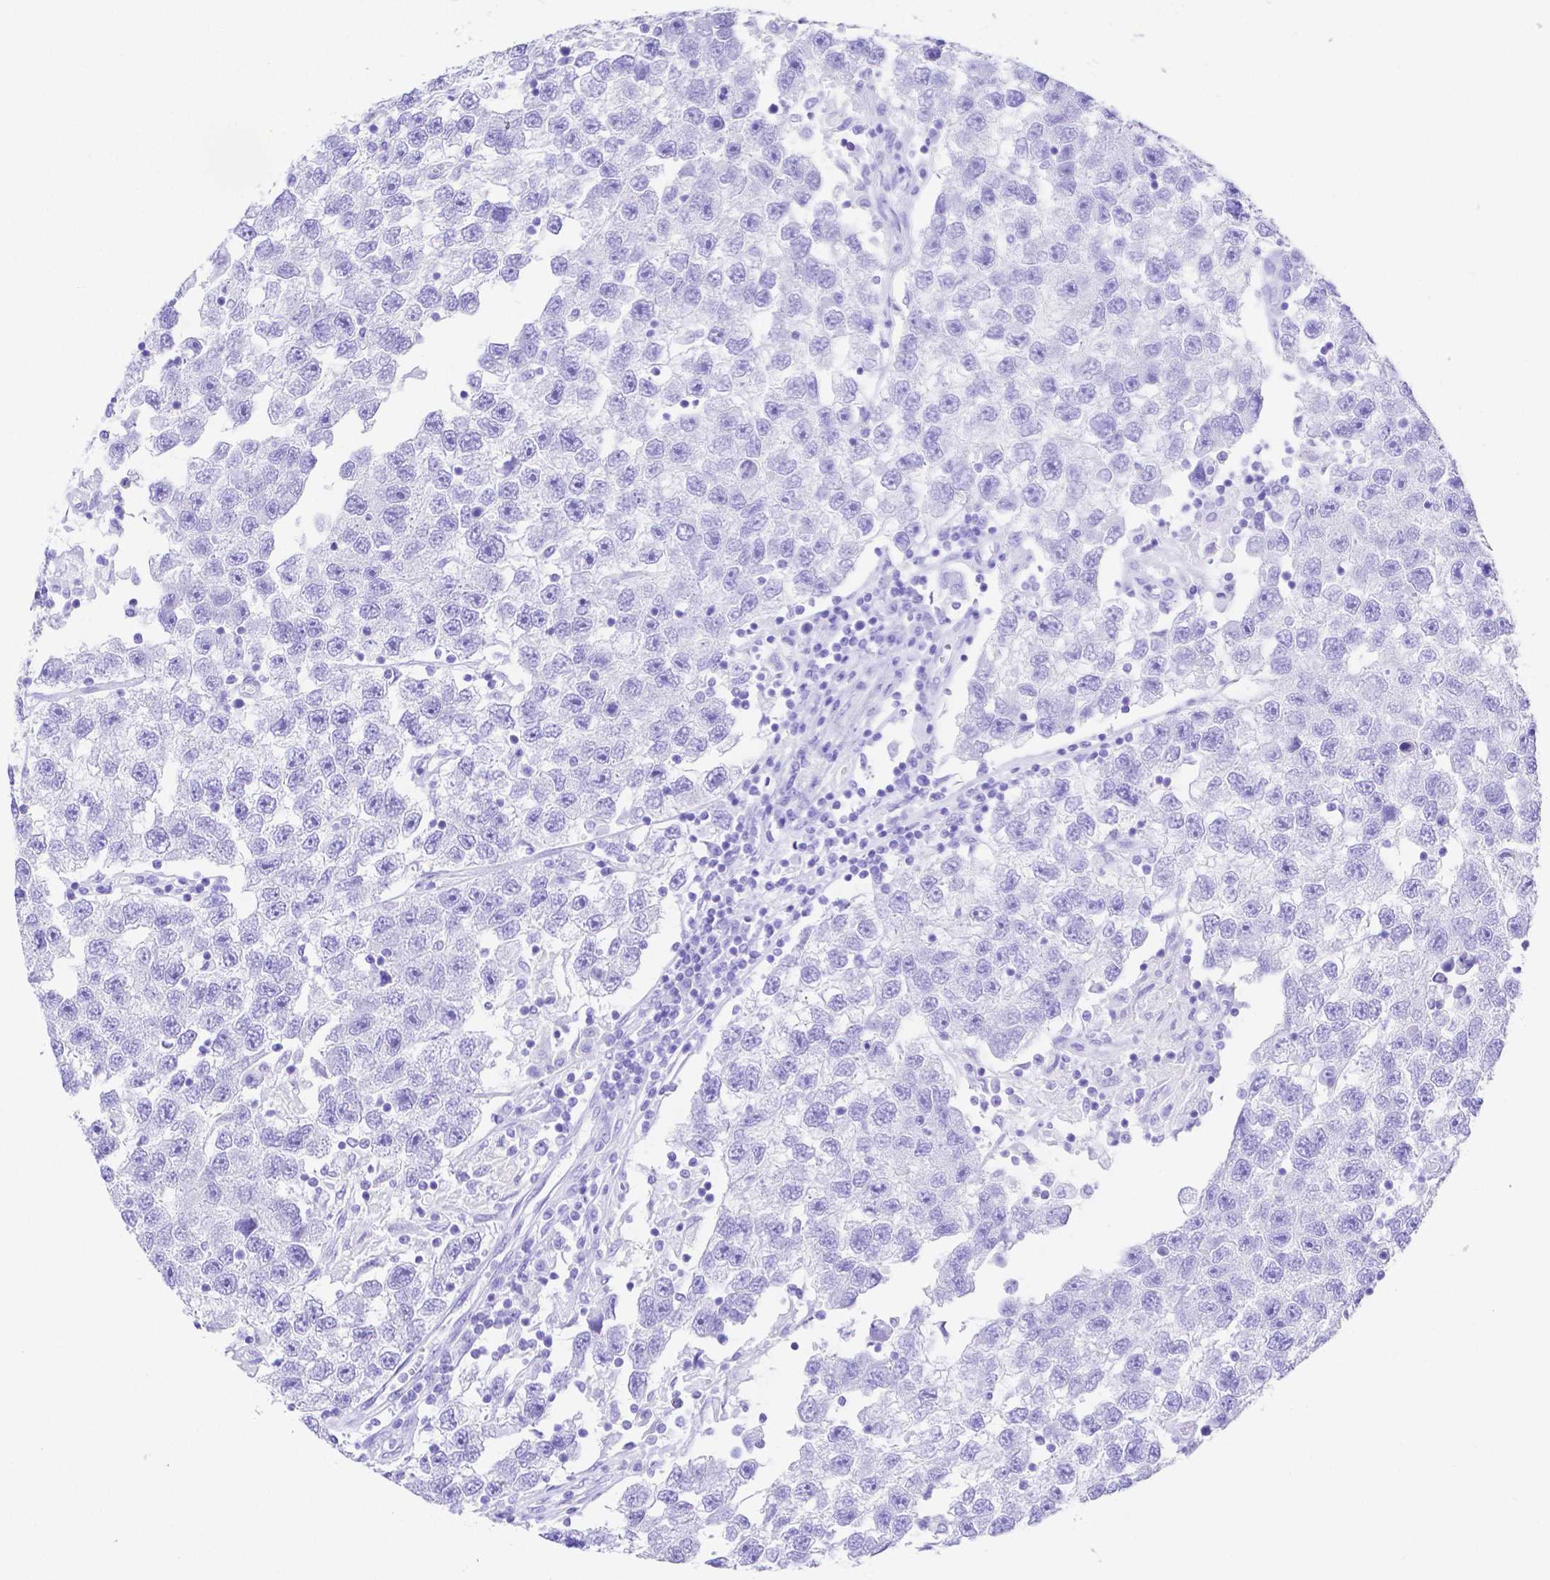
{"staining": {"intensity": "negative", "quantity": "none", "location": "none"}, "tissue": "testis cancer", "cell_type": "Tumor cells", "image_type": "cancer", "snomed": [{"axis": "morphology", "description": "Seminoma, NOS"}, {"axis": "topography", "description": "Testis"}], "caption": "There is no significant expression in tumor cells of testis seminoma.", "gene": "SMR3A", "patient": {"sex": "male", "age": 26}}